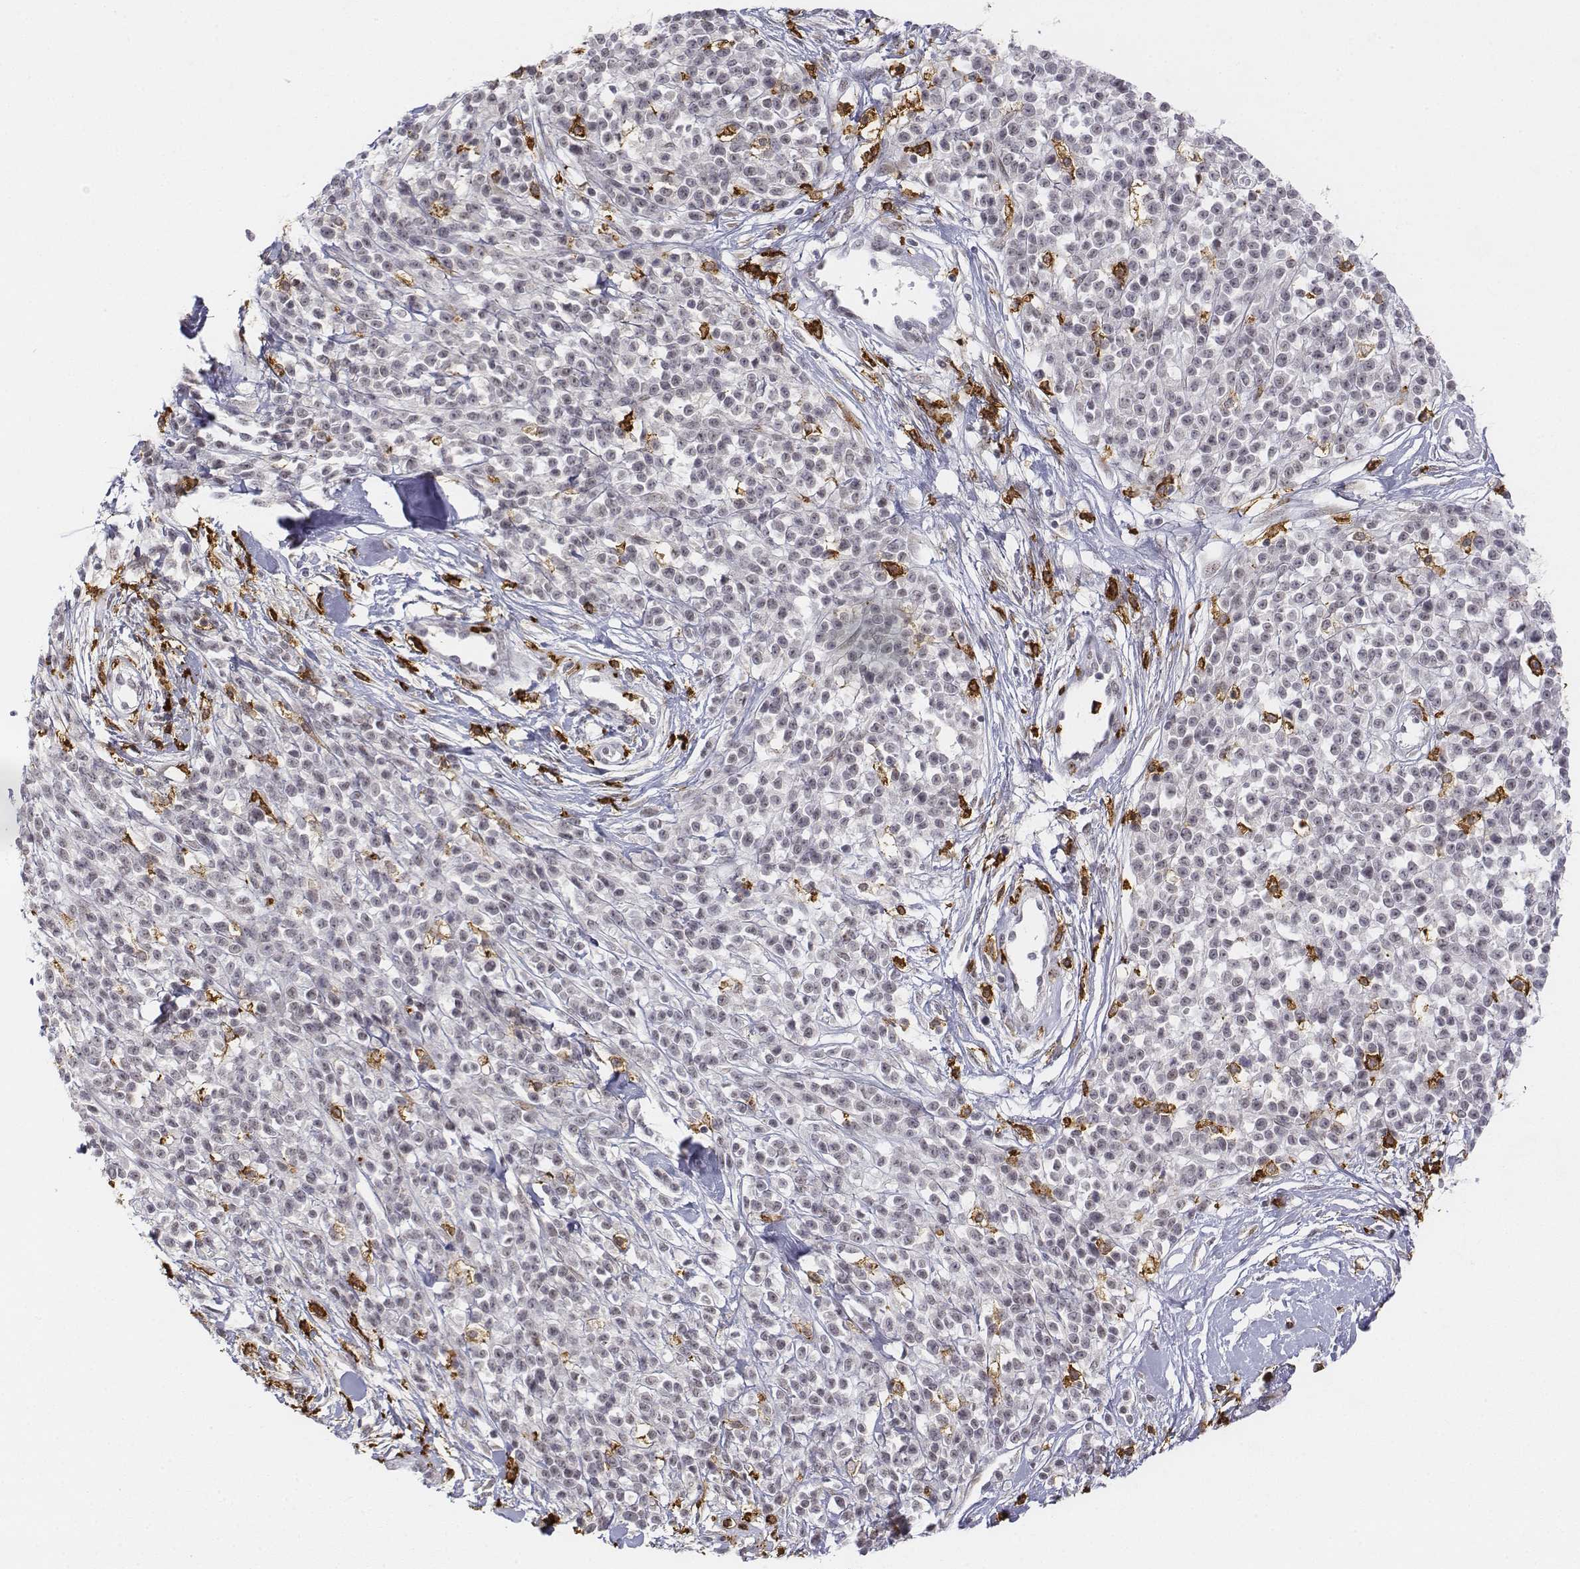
{"staining": {"intensity": "negative", "quantity": "none", "location": "none"}, "tissue": "melanoma", "cell_type": "Tumor cells", "image_type": "cancer", "snomed": [{"axis": "morphology", "description": "Malignant melanoma, NOS"}, {"axis": "topography", "description": "Skin"}, {"axis": "topography", "description": "Skin of trunk"}], "caption": "The immunohistochemistry (IHC) micrograph has no significant staining in tumor cells of melanoma tissue.", "gene": "CD14", "patient": {"sex": "male", "age": 74}}